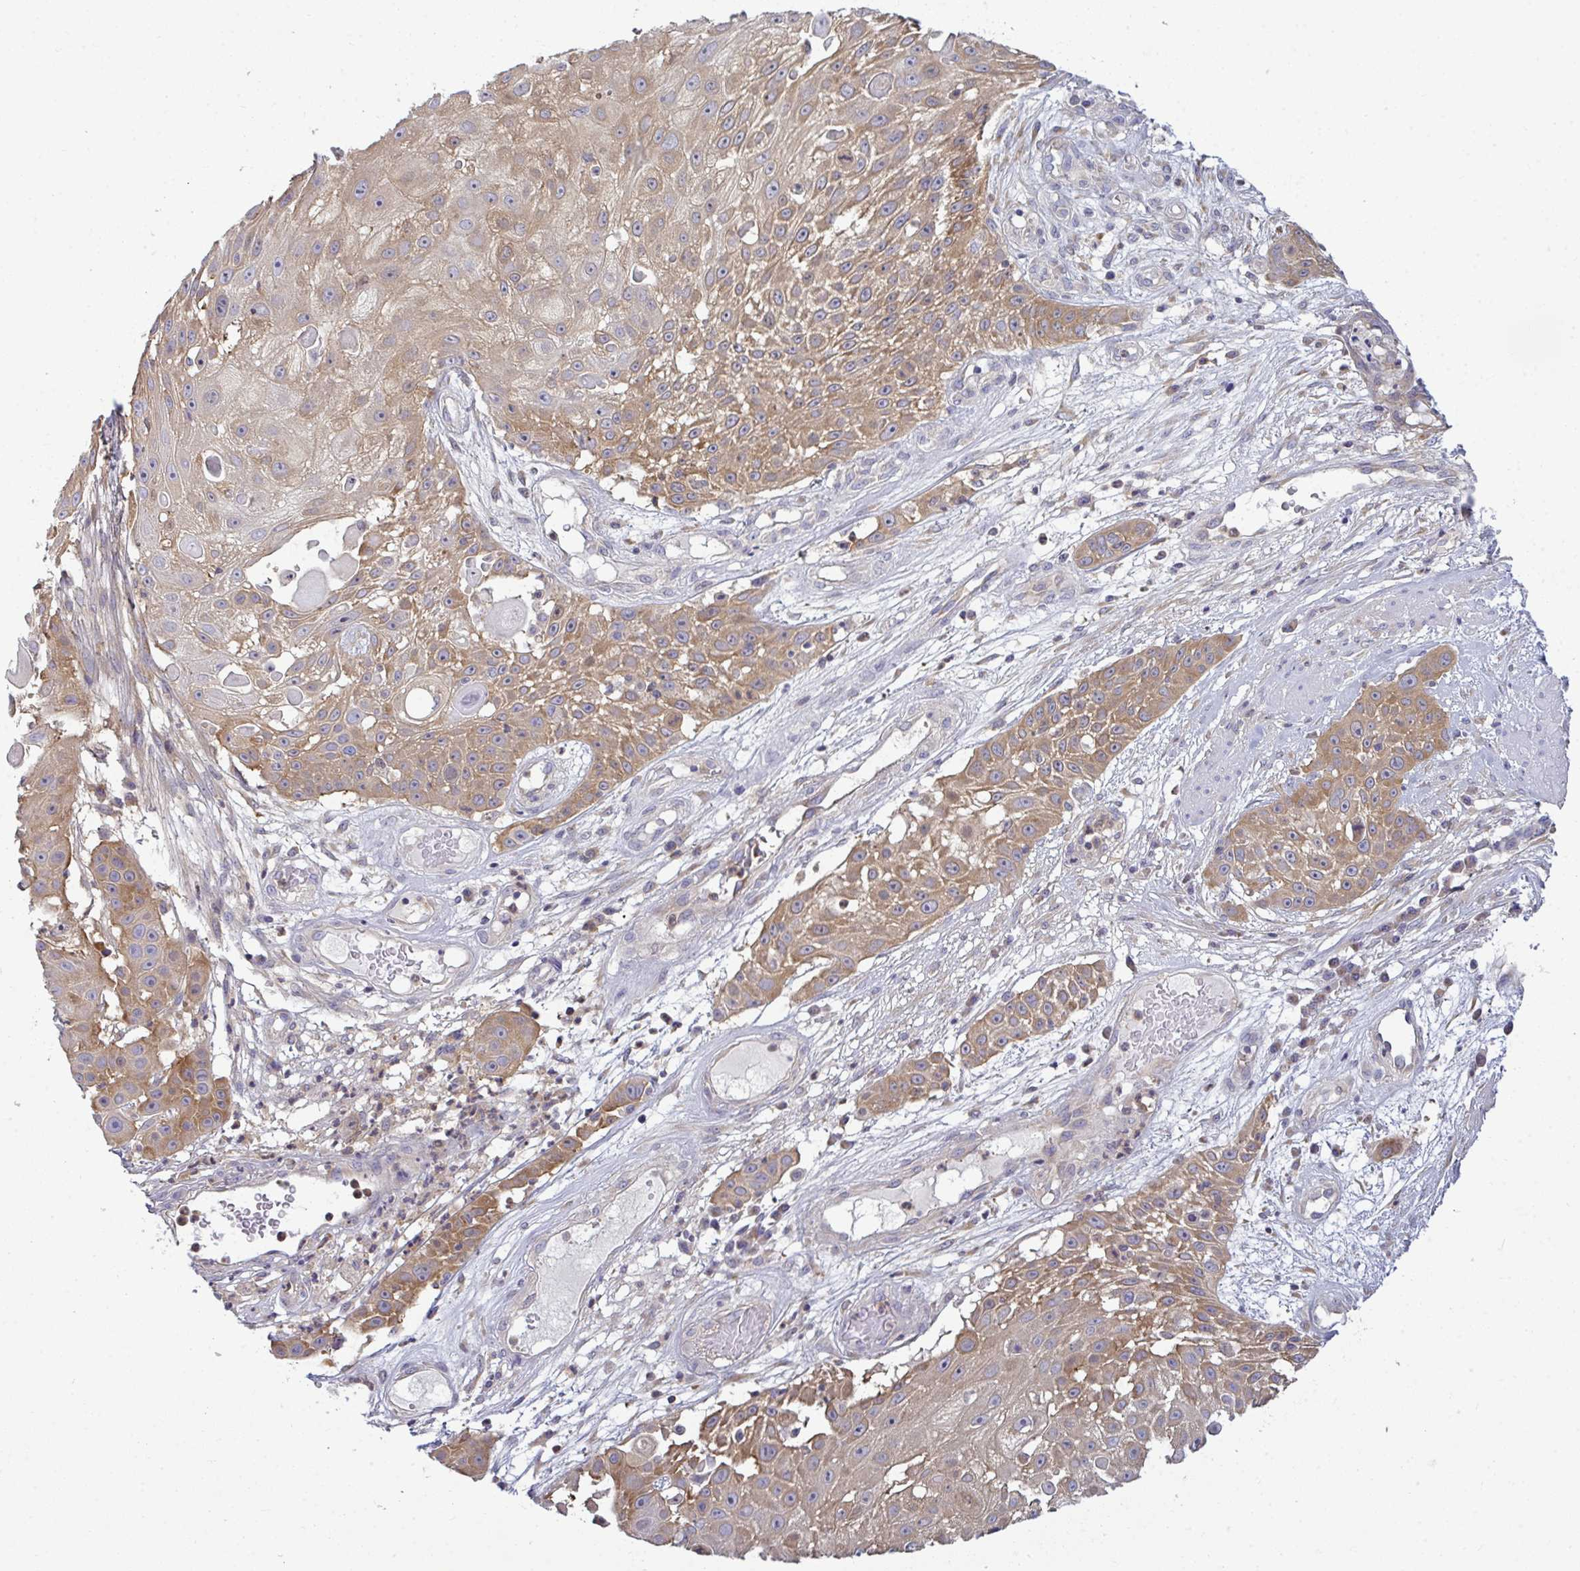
{"staining": {"intensity": "moderate", "quantity": ">75%", "location": "cytoplasmic/membranous"}, "tissue": "skin cancer", "cell_type": "Tumor cells", "image_type": "cancer", "snomed": [{"axis": "morphology", "description": "Squamous cell carcinoma, NOS"}, {"axis": "topography", "description": "Skin"}], "caption": "Skin squamous cell carcinoma was stained to show a protein in brown. There is medium levels of moderate cytoplasmic/membranous positivity in about >75% of tumor cells.", "gene": "SLC30A6", "patient": {"sex": "female", "age": 86}}